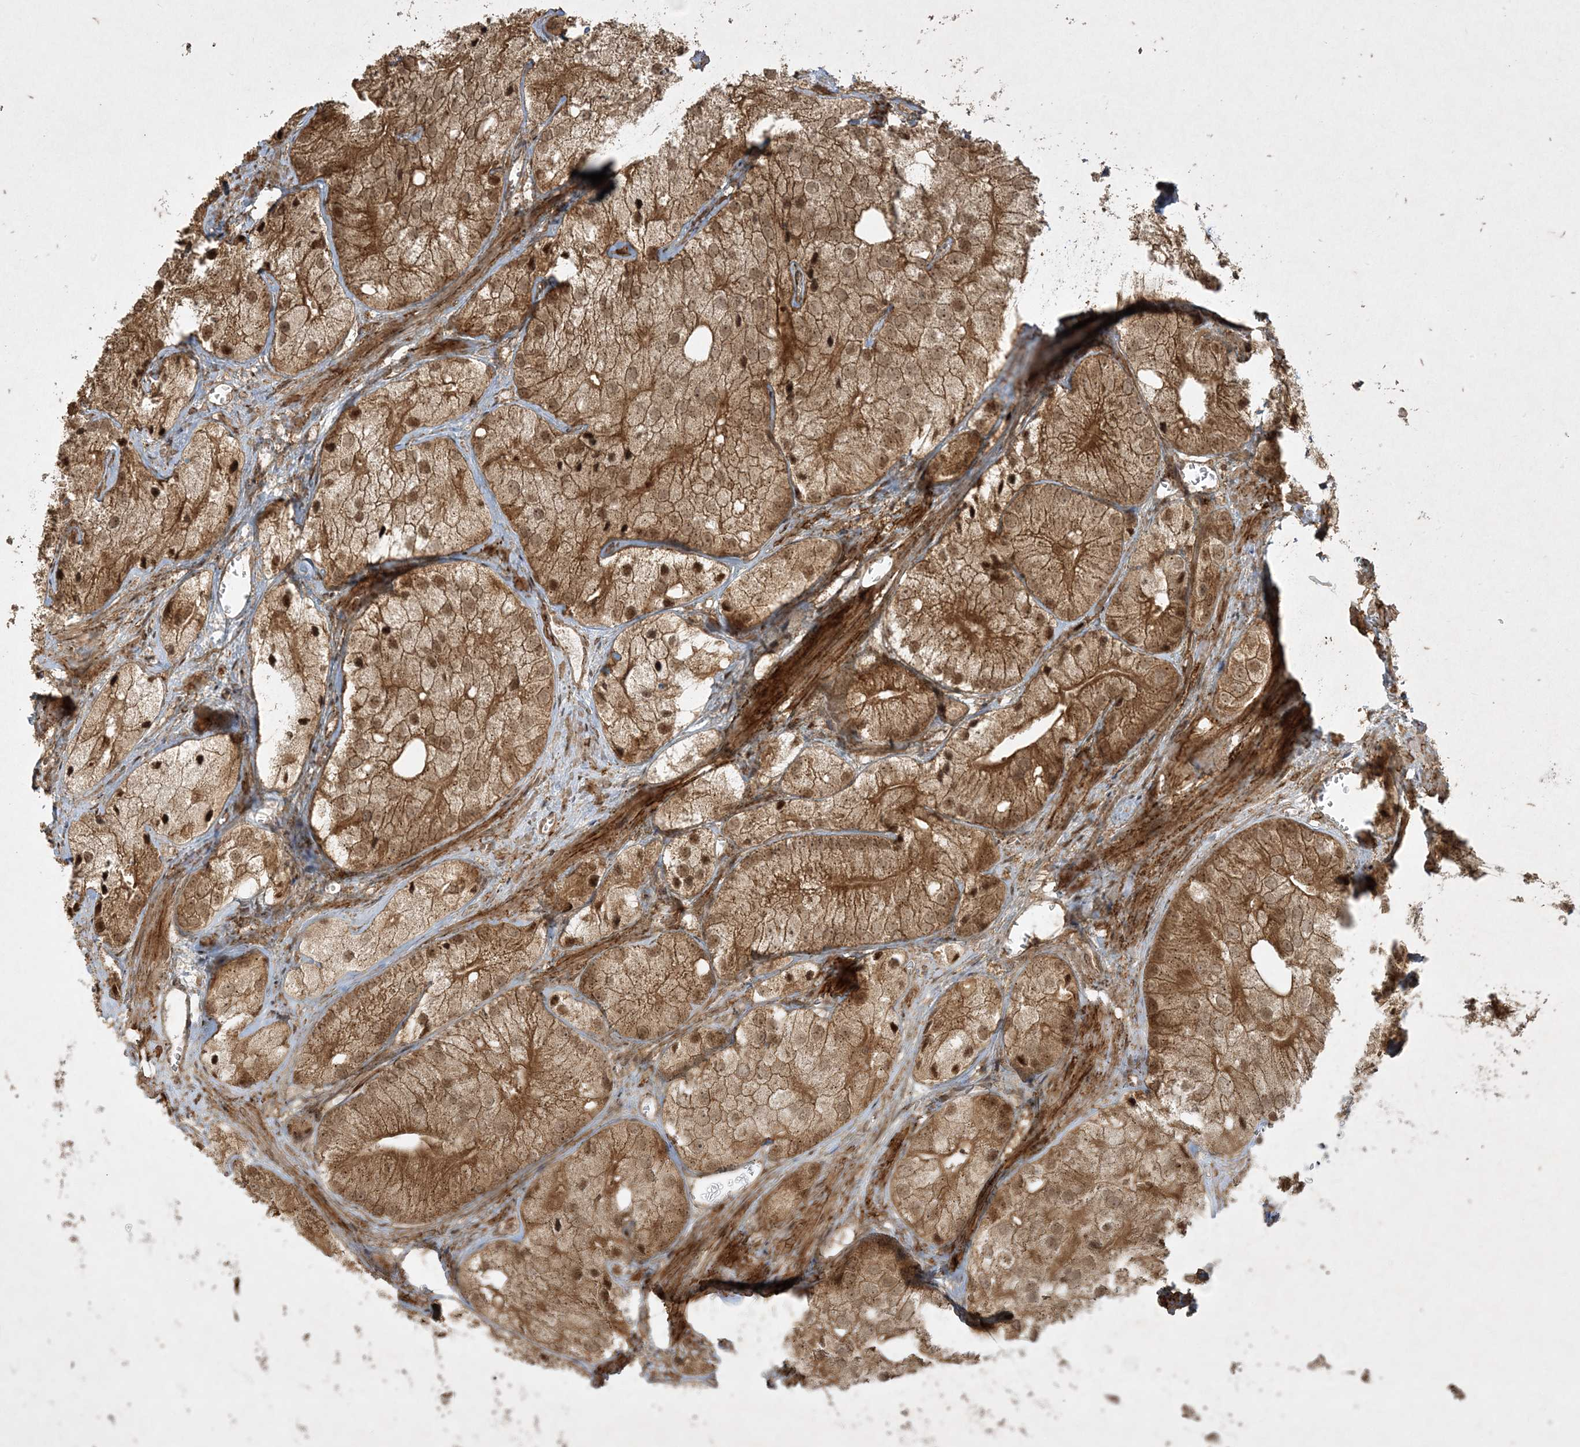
{"staining": {"intensity": "strong", "quantity": ">75%", "location": "cytoplasmic/membranous,nuclear"}, "tissue": "prostate cancer", "cell_type": "Tumor cells", "image_type": "cancer", "snomed": [{"axis": "morphology", "description": "Adenocarcinoma, Low grade"}, {"axis": "topography", "description": "Prostate"}], "caption": "Protein analysis of prostate cancer (adenocarcinoma (low-grade)) tissue exhibits strong cytoplasmic/membranous and nuclear staining in approximately >75% of tumor cells.", "gene": "RRAS", "patient": {"sex": "male", "age": 69}}